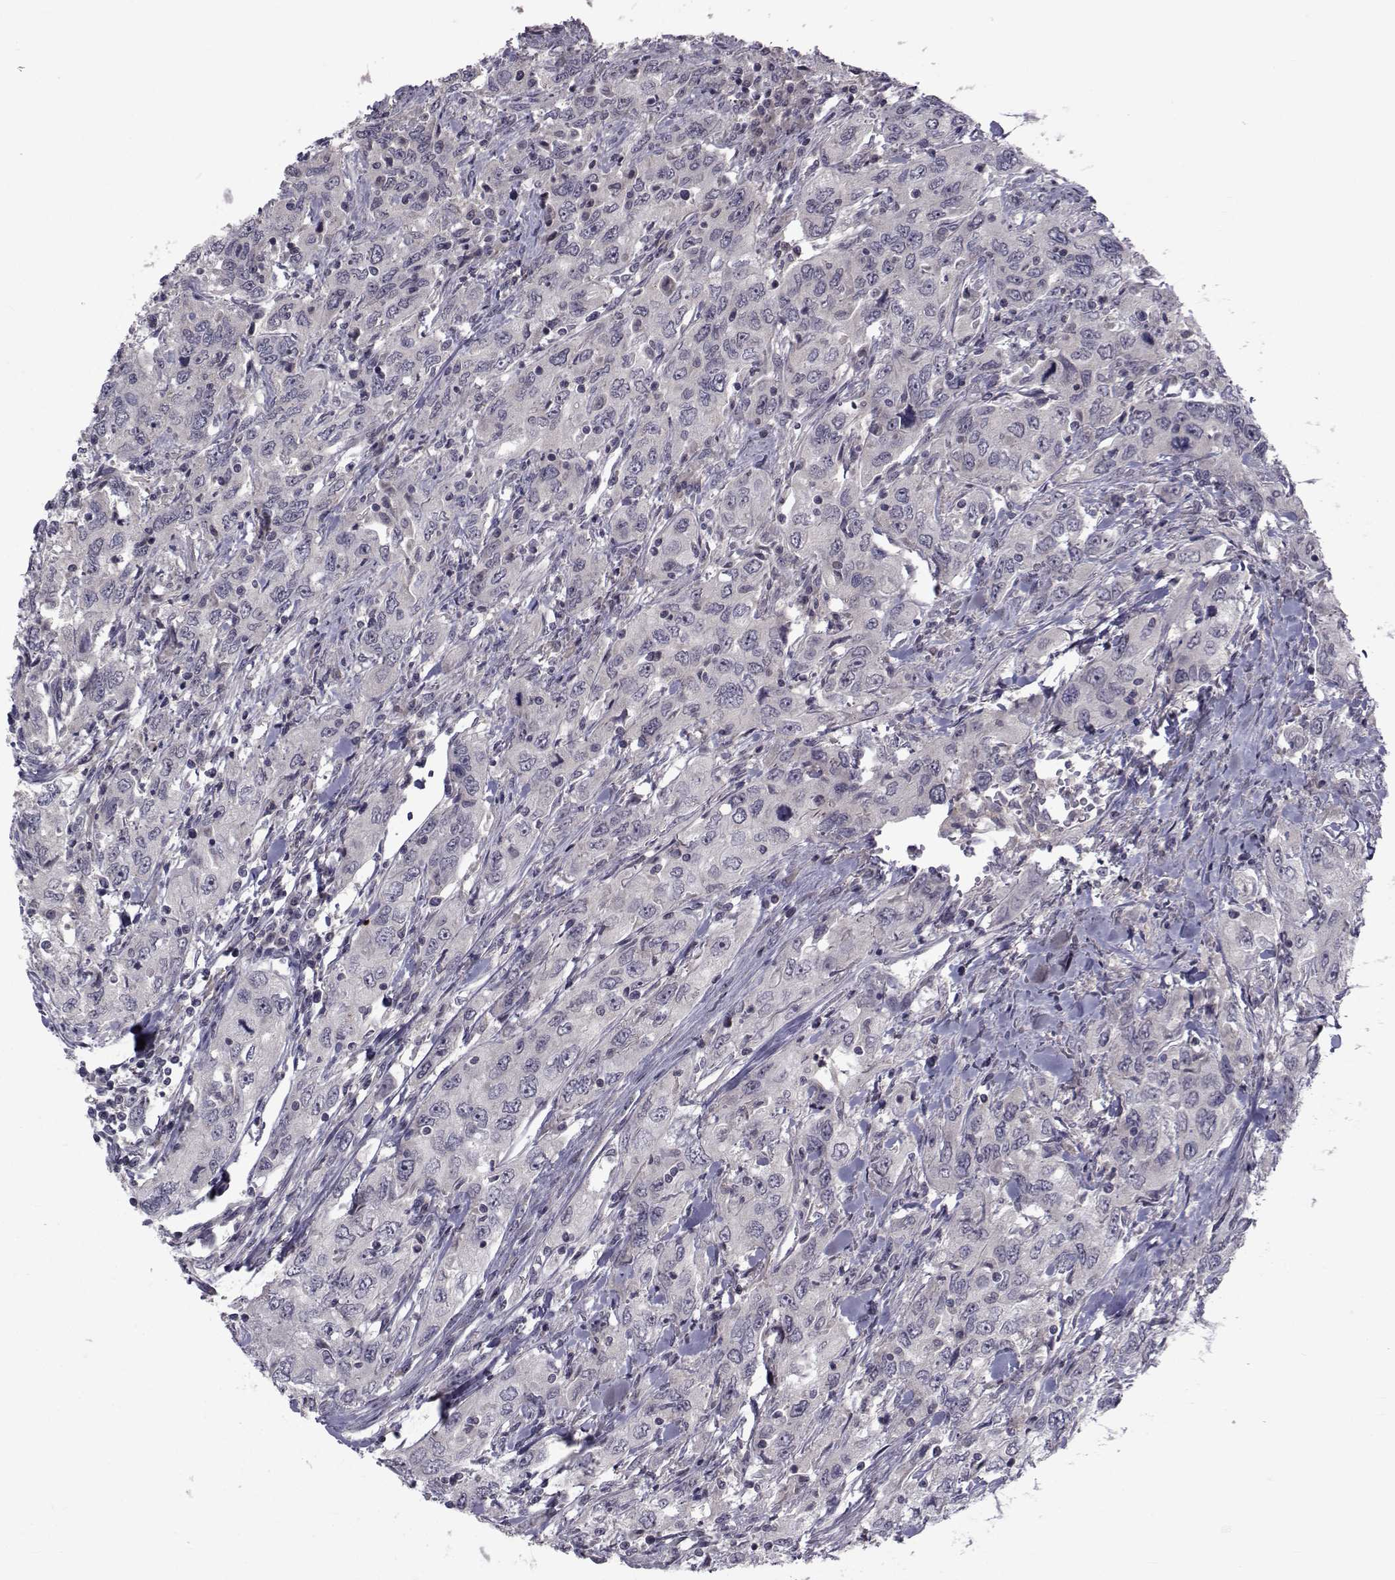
{"staining": {"intensity": "negative", "quantity": "none", "location": "none"}, "tissue": "urothelial cancer", "cell_type": "Tumor cells", "image_type": "cancer", "snomed": [{"axis": "morphology", "description": "Urothelial carcinoma, High grade"}, {"axis": "topography", "description": "Urinary bladder"}], "caption": "This micrograph is of high-grade urothelial carcinoma stained with immunohistochemistry to label a protein in brown with the nuclei are counter-stained blue. There is no positivity in tumor cells.", "gene": "FDXR", "patient": {"sex": "male", "age": 76}}